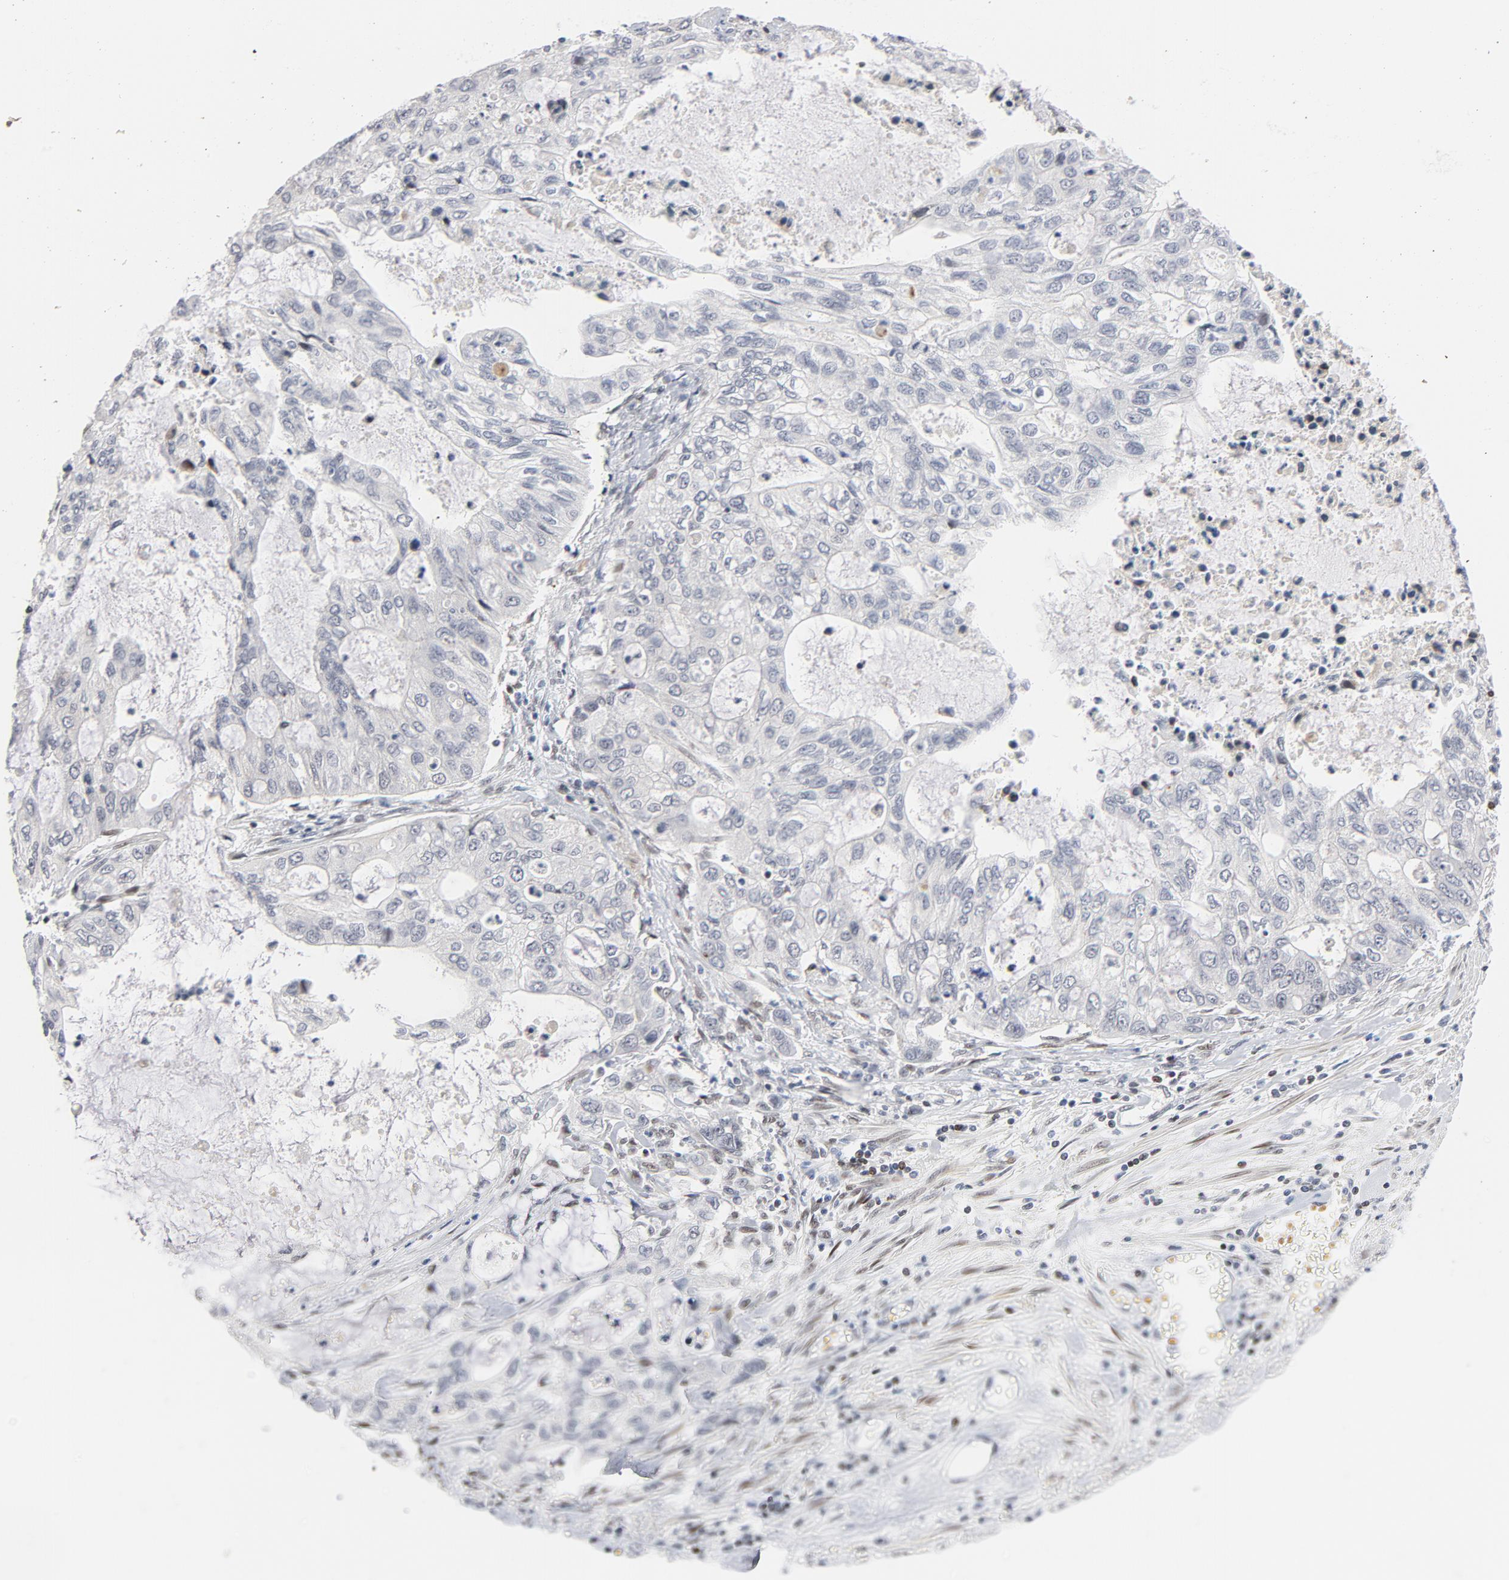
{"staining": {"intensity": "negative", "quantity": "none", "location": "none"}, "tissue": "stomach cancer", "cell_type": "Tumor cells", "image_type": "cancer", "snomed": [{"axis": "morphology", "description": "Adenocarcinoma, NOS"}, {"axis": "topography", "description": "Stomach, upper"}], "caption": "Histopathology image shows no significant protein positivity in tumor cells of stomach cancer. (DAB (3,3'-diaminobenzidine) IHC with hematoxylin counter stain).", "gene": "NFIC", "patient": {"sex": "female", "age": 52}}